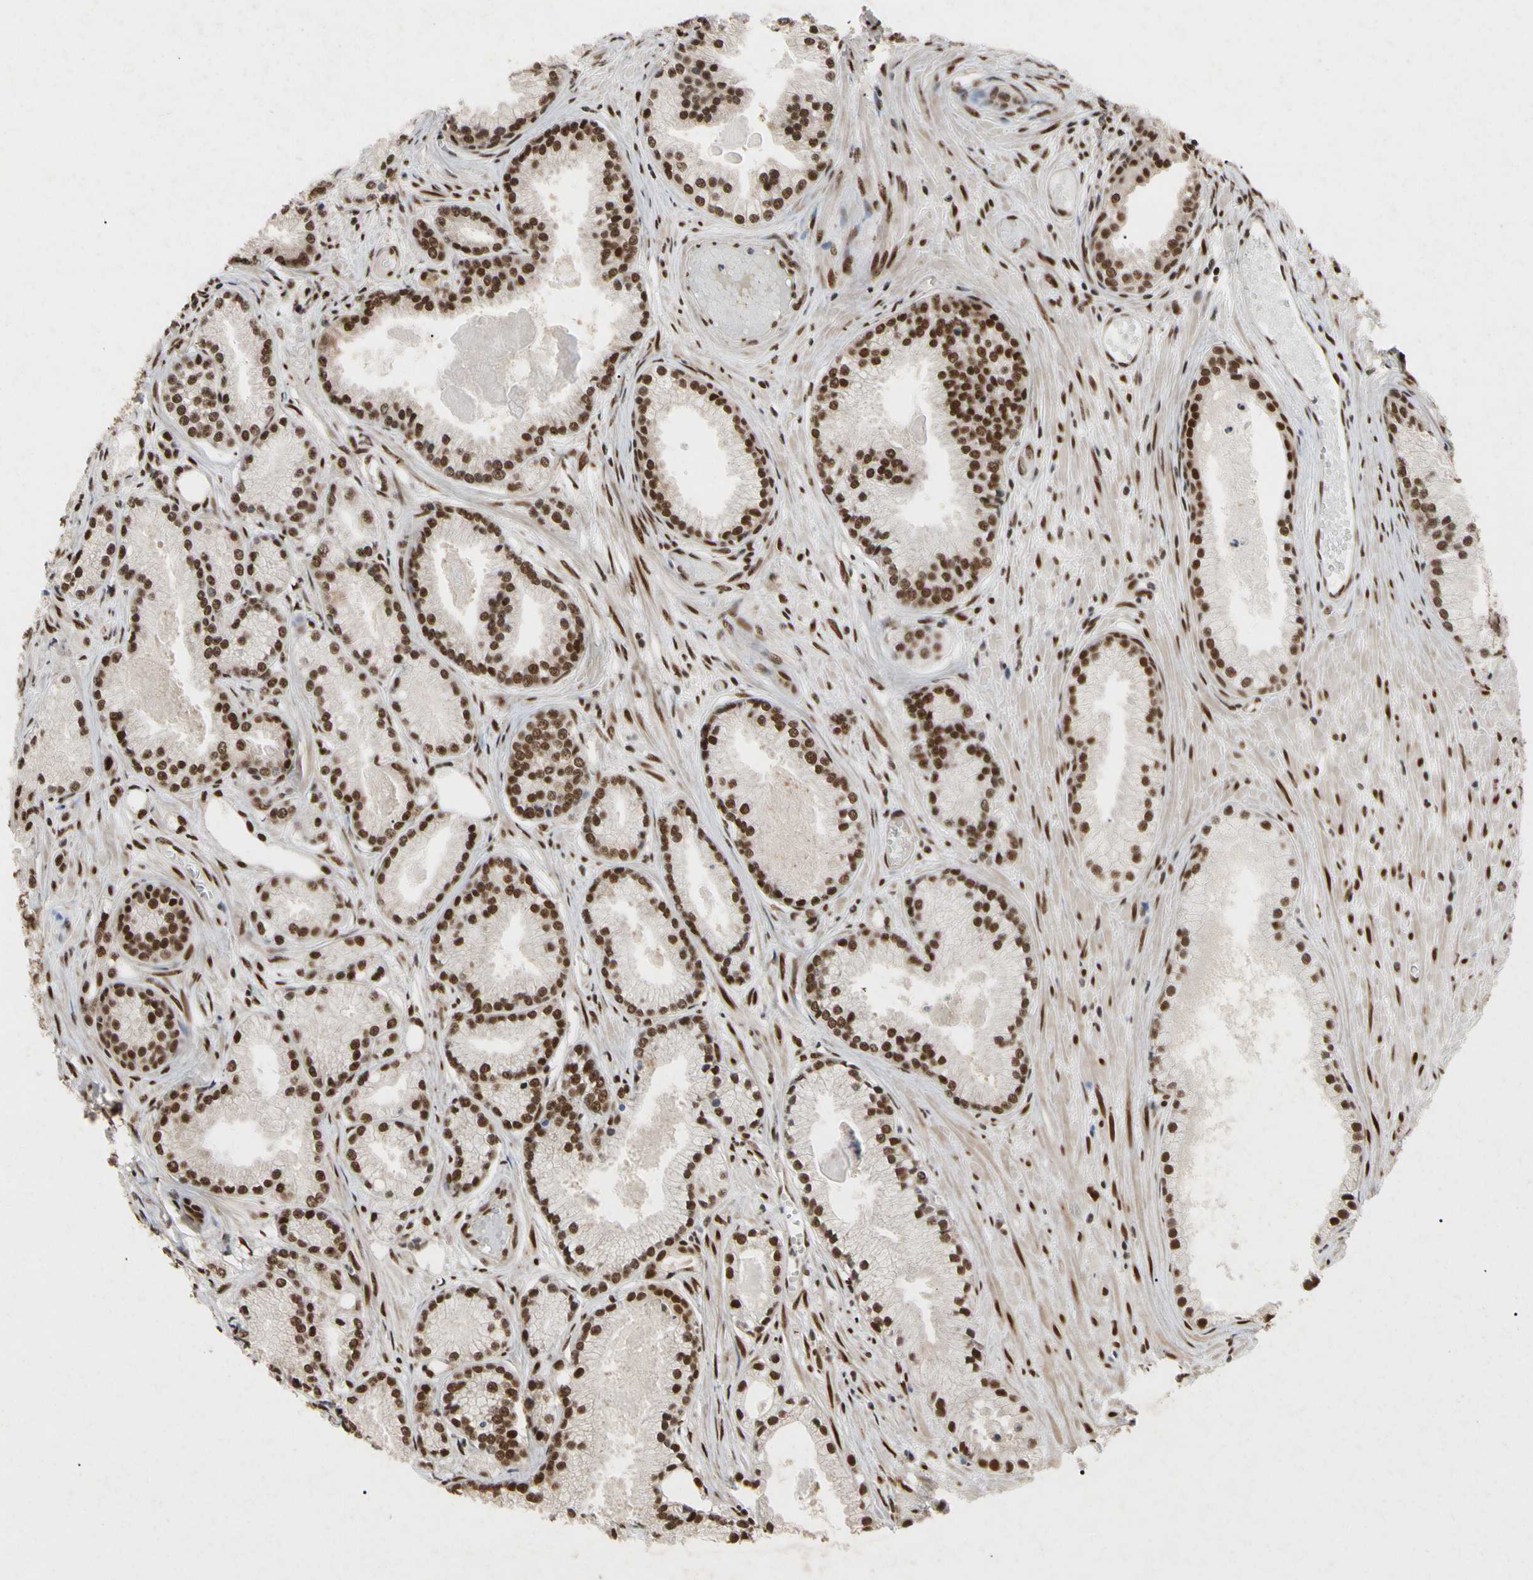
{"staining": {"intensity": "strong", "quantity": ">75%", "location": "nuclear"}, "tissue": "prostate cancer", "cell_type": "Tumor cells", "image_type": "cancer", "snomed": [{"axis": "morphology", "description": "Adenocarcinoma, Low grade"}, {"axis": "topography", "description": "Prostate"}], "caption": "Prostate cancer (low-grade adenocarcinoma) stained with a brown dye demonstrates strong nuclear positive positivity in about >75% of tumor cells.", "gene": "FAM98B", "patient": {"sex": "male", "age": 72}}